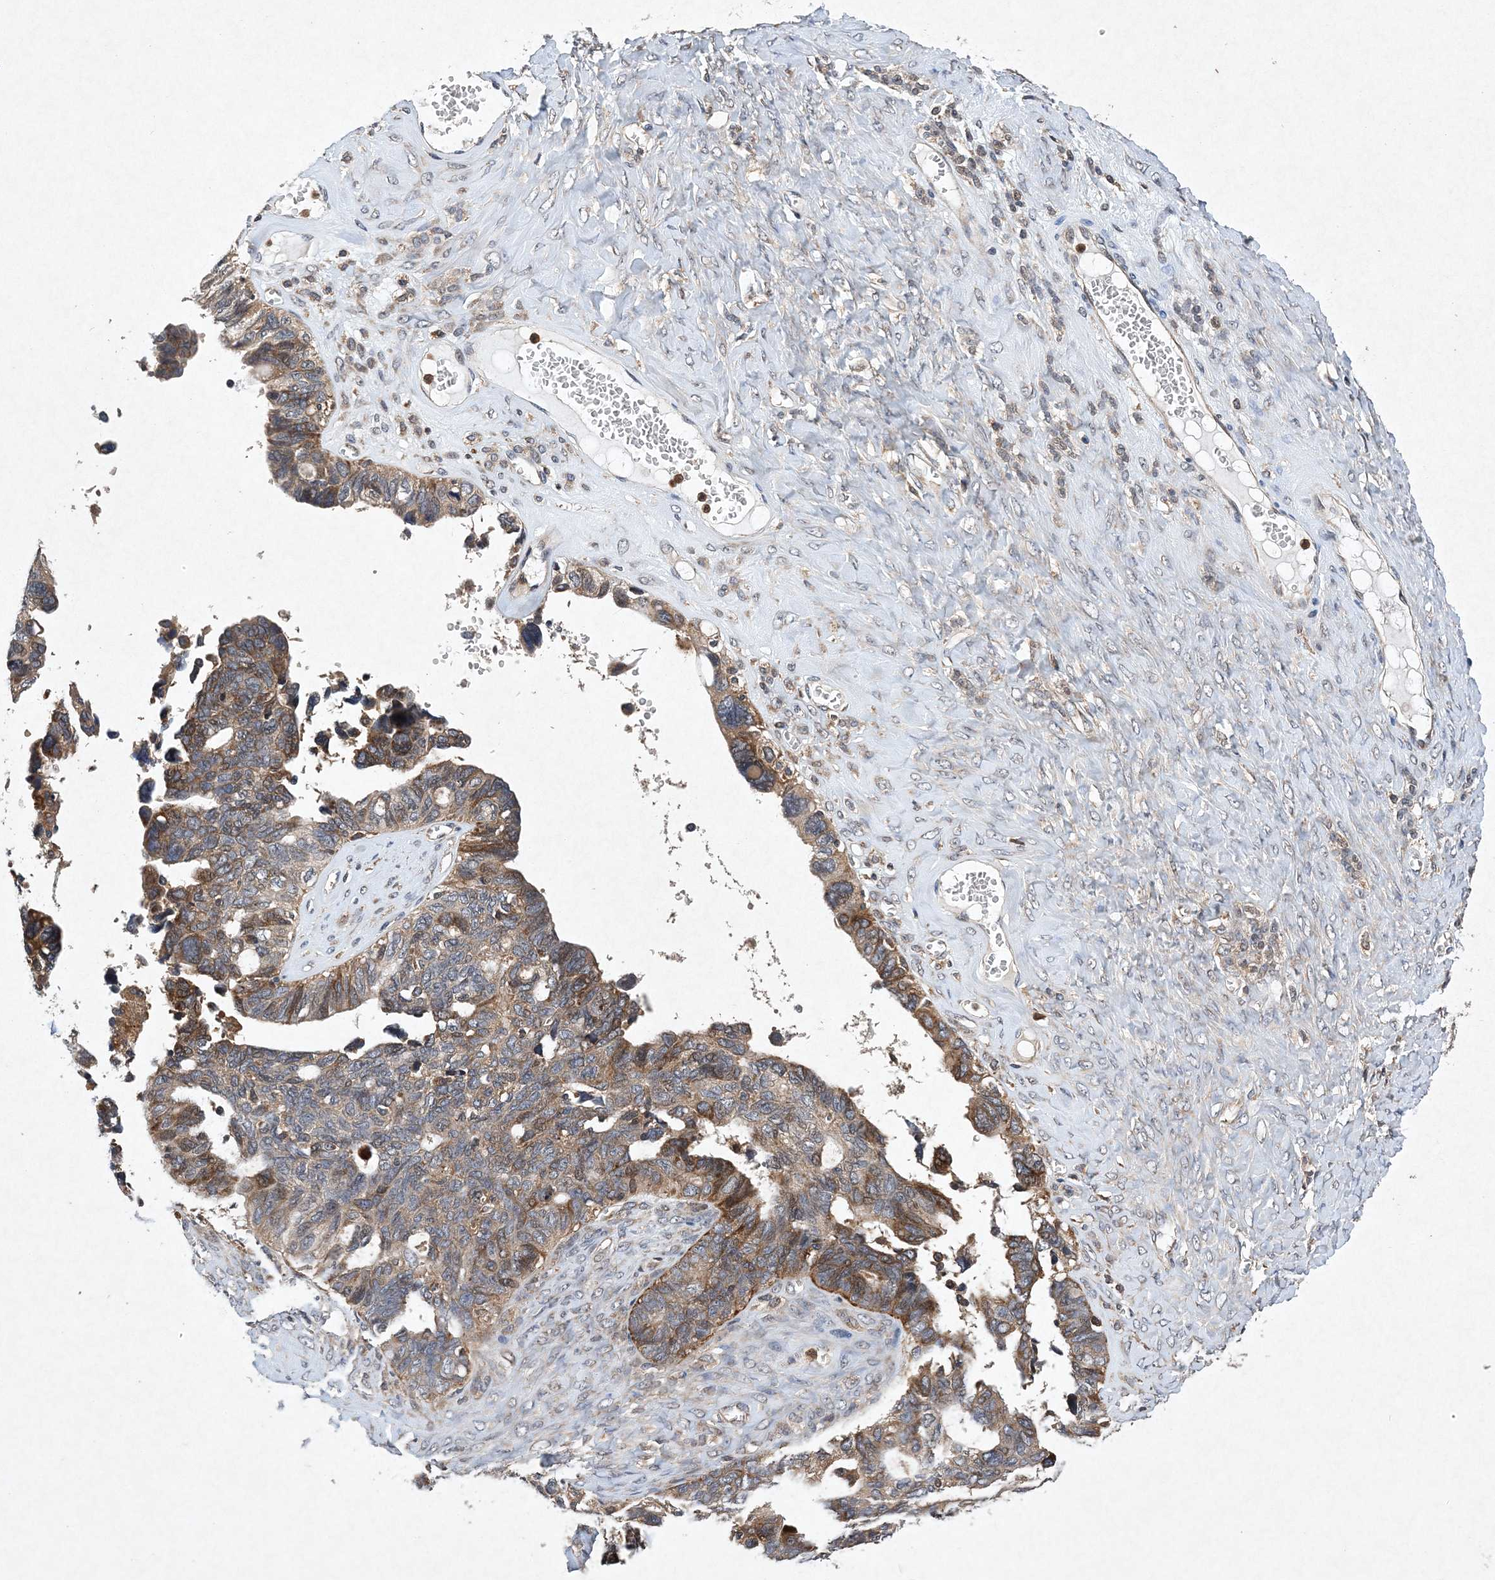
{"staining": {"intensity": "moderate", "quantity": ">75%", "location": "cytoplasmic/membranous"}, "tissue": "ovarian cancer", "cell_type": "Tumor cells", "image_type": "cancer", "snomed": [{"axis": "morphology", "description": "Cystadenocarcinoma, serous, NOS"}, {"axis": "topography", "description": "Ovary"}], "caption": "Ovarian serous cystadenocarcinoma stained for a protein (brown) reveals moderate cytoplasmic/membranous positive staining in about >75% of tumor cells.", "gene": "PROSER1", "patient": {"sex": "female", "age": 79}}